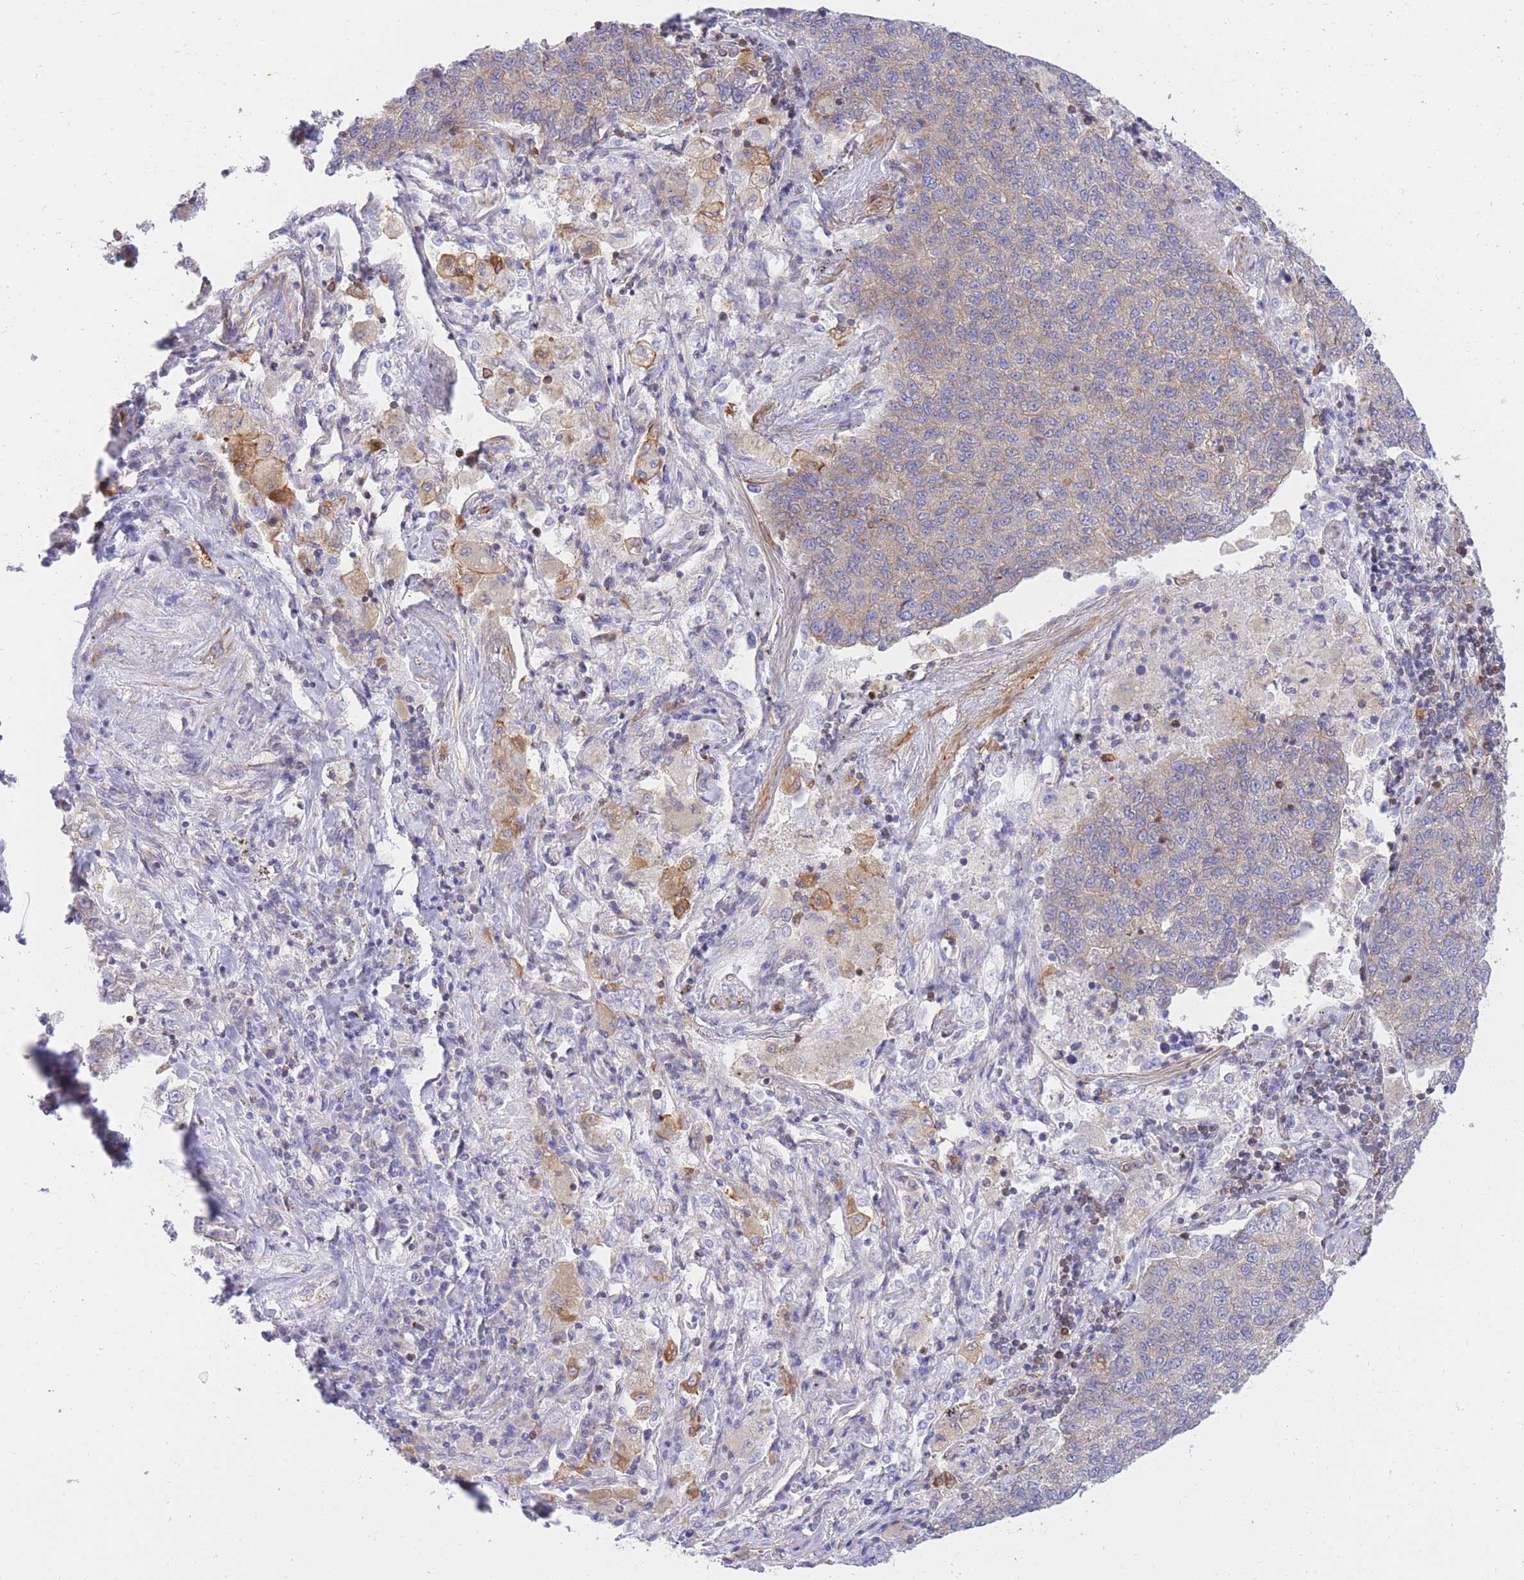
{"staining": {"intensity": "weak", "quantity": "<25%", "location": "cytoplasmic/membranous"}, "tissue": "lung cancer", "cell_type": "Tumor cells", "image_type": "cancer", "snomed": [{"axis": "morphology", "description": "Adenocarcinoma, NOS"}, {"axis": "topography", "description": "Lung"}], "caption": "Adenocarcinoma (lung) was stained to show a protein in brown. There is no significant staining in tumor cells.", "gene": "REM1", "patient": {"sex": "male", "age": 49}}